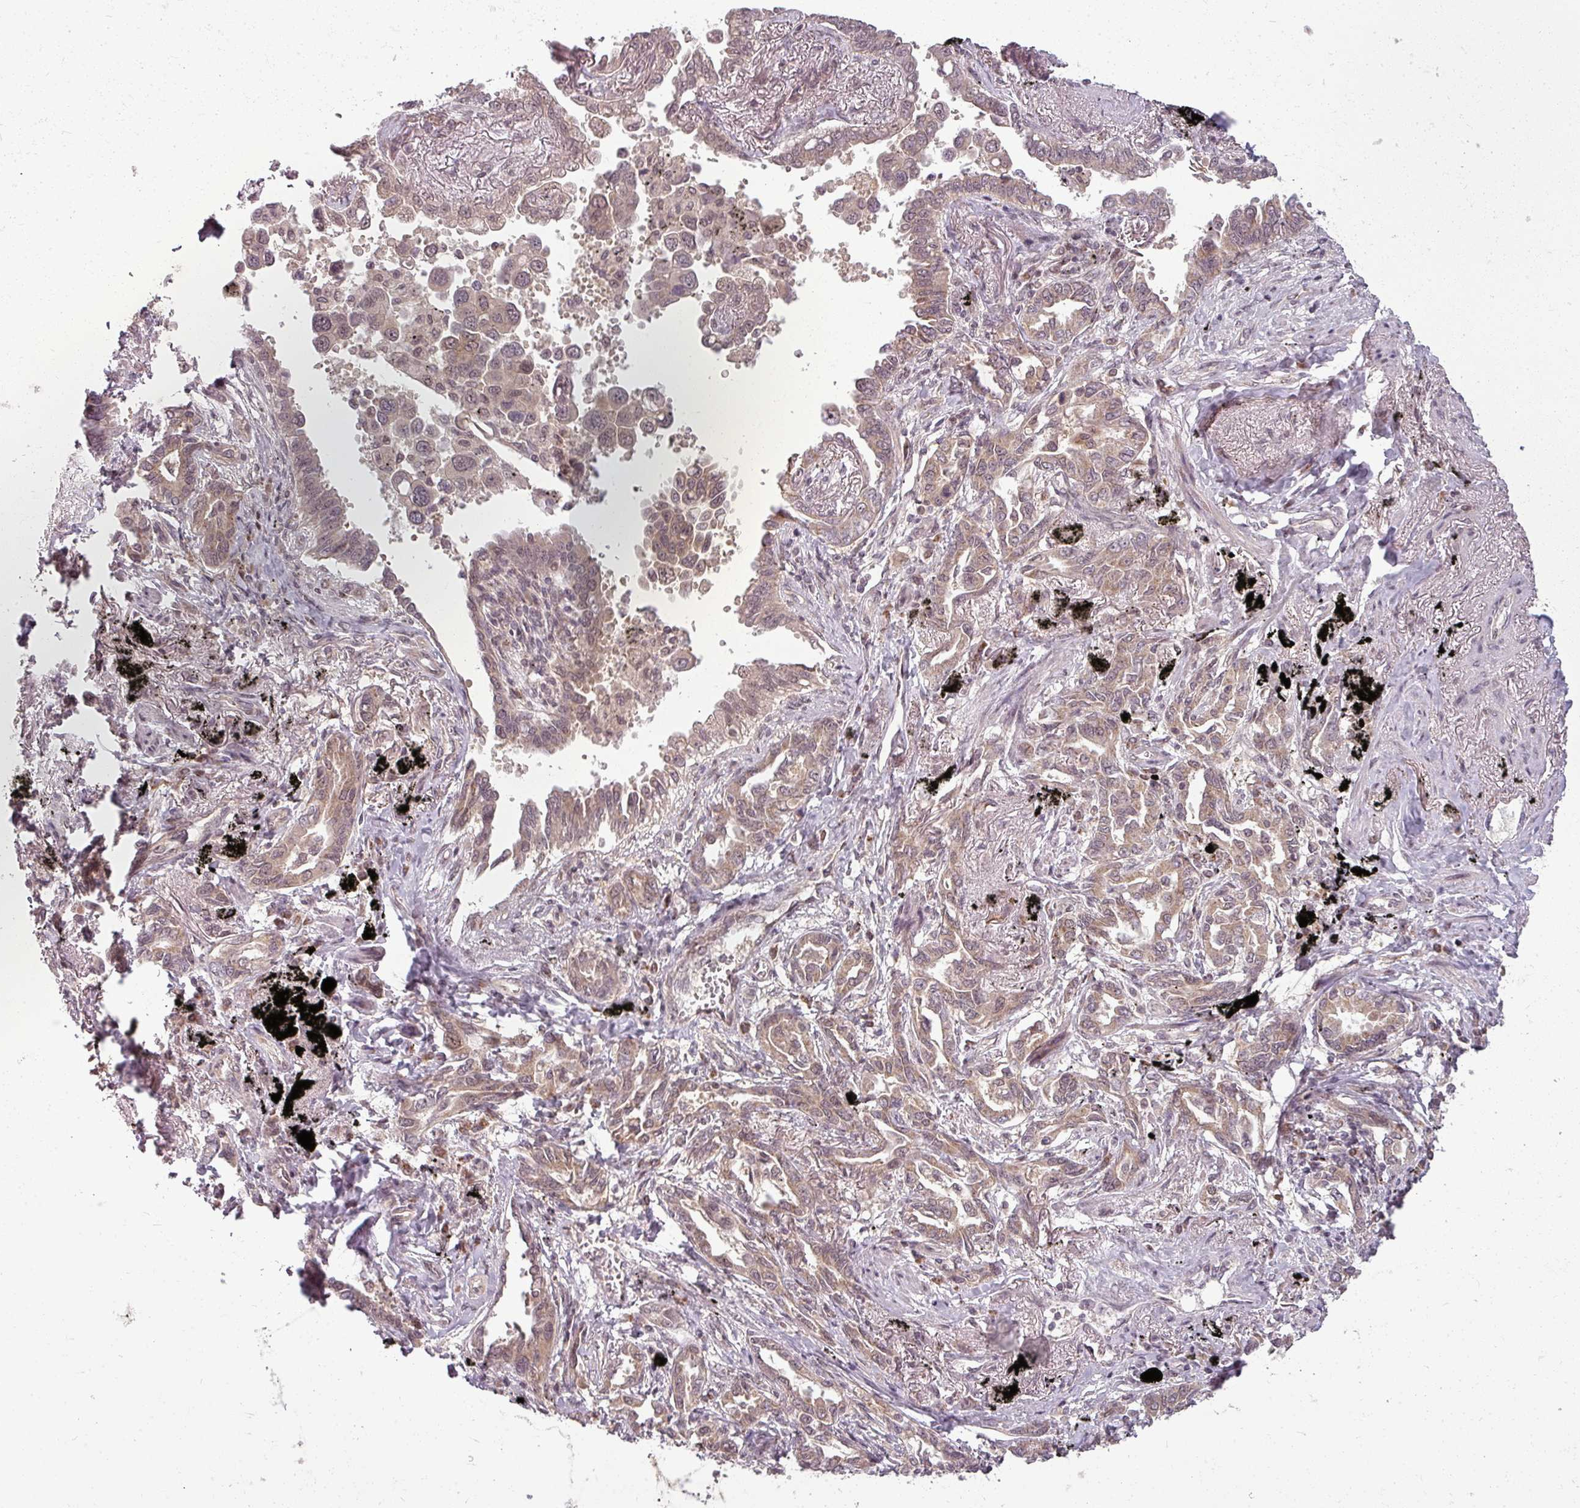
{"staining": {"intensity": "moderate", "quantity": ">75%", "location": "cytoplasmic/membranous"}, "tissue": "lung cancer", "cell_type": "Tumor cells", "image_type": "cancer", "snomed": [{"axis": "morphology", "description": "Adenocarcinoma, NOS"}, {"axis": "topography", "description": "Lung"}], "caption": "Immunohistochemical staining of human lung cancer displays moderate cytoplasmic/membranous protein expression in about >75% of tumor cells. Using DAB (3,3'-diaminobenzidine) (brown) and hematoxylin (blue) stains, captured at high magnification using brightfield microscopy.", "gene": "CLIC1", "patient": {"sex": "male", "age": 67}}